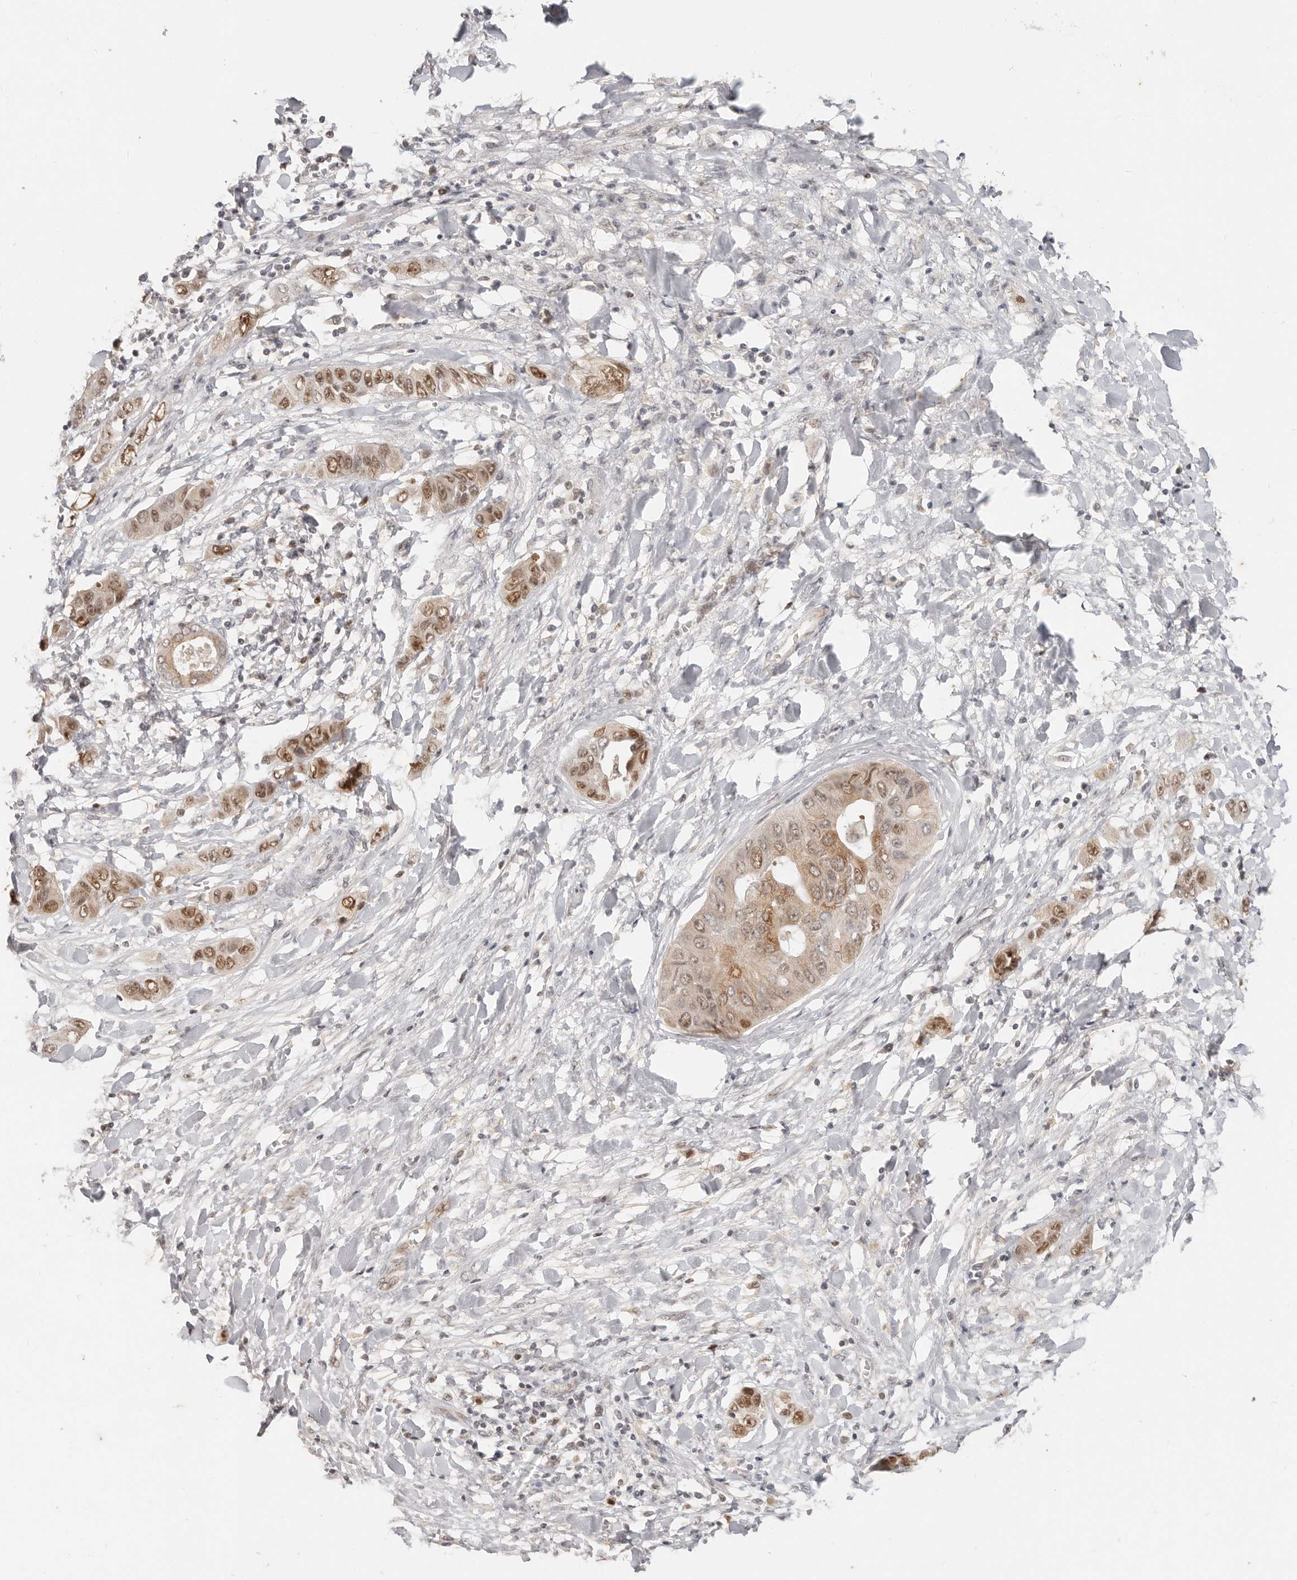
{"staining": {"intensity": "moderate", "quantity": ">75%", "location": "cytoplasmic/membranous,nuclear"}, "tissue": "liver cancer", "cell_type": "Tumor cells", "image_type": "cancer", "snomed": [{"axis": "morphology", "description": "Cholangiocarcinoma"}, {"axis": "topography", "description": "Liver"}], "caption": "Liver cancer stained with IHC demonstrates moderate cytoplasmic/membranous and nuclear positivity in approximately >75% of tumor cells. (IHC, brightfield microscopy, high magnification).", "gene": "RFC2", "patient": {"sex": "female", "age": 52}}